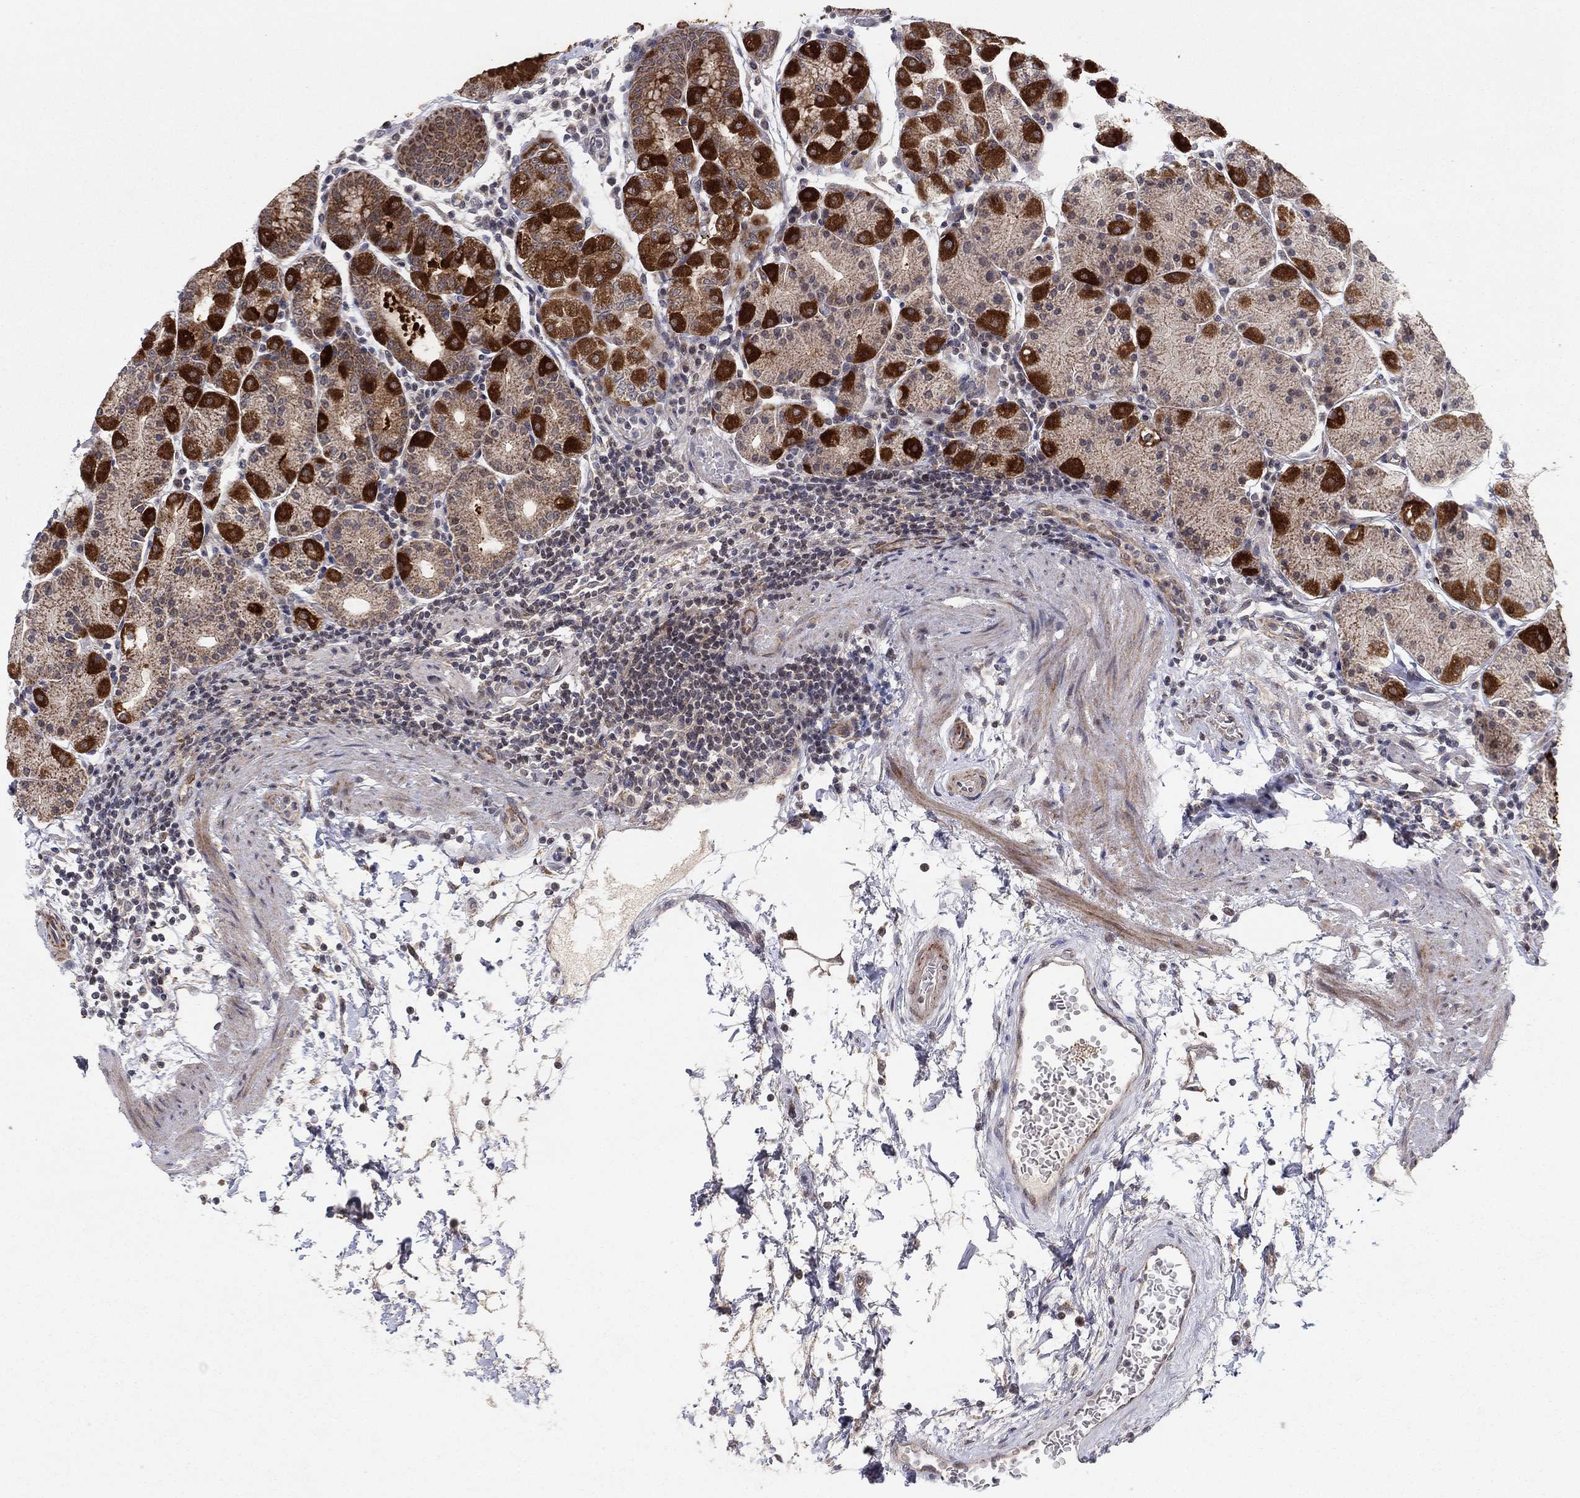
{"staining": {"intensity": "strong", "quantity": "25%-75%", "location": "cytoplasmic/membranous"}, "tissue": "stomach", "cell_type": "Glandular cells", "image_type": "normal", "snomed": [{"axis": "morphology", "description": "Normal tissue, NOS"}, {"axis": "topography", "description": "Stomach"}], "caption": "Stomach stained with DAB IHC demonstrates high levels of strong cytoplasmic/membranous expression in about 25%-75% of glandular cells.", "gene": "ZNF395", "patient": {"sex": "male", "age": 54}}